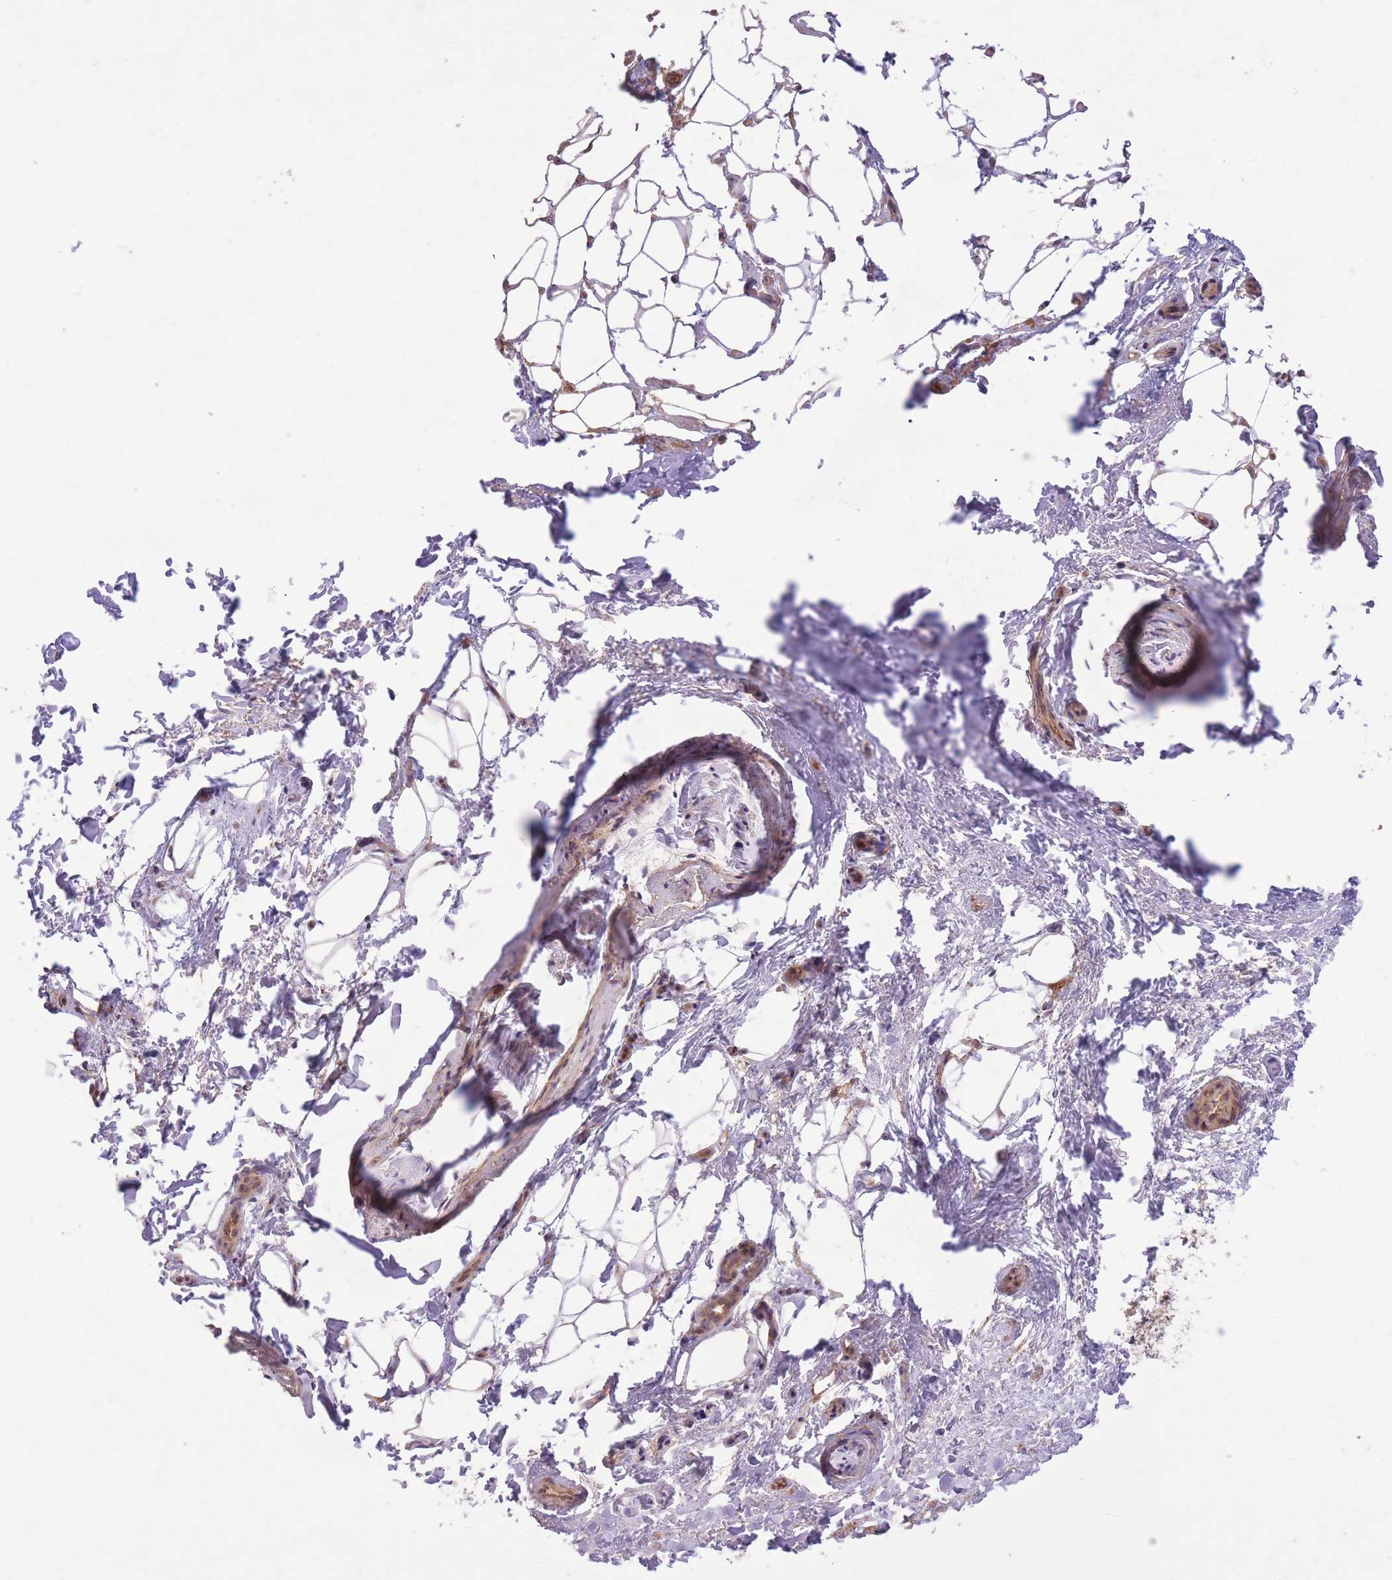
{"staining": {"intensity": "negative", "quantity": "none", "location": "none"}, "tissue": "adipose tissue", "cell_type": "Adipocytes", "image_type": "normal", "snomed": [{"axis": "morphology", "description": "Normal tissue, NOS"}, {"axis": "topography", "description": "Peripheral nerve tissue"}], "caption": "A high-resolution photomicrograph shows immunohistochemistry (IHC) staining of normal adipose tissue, which shows no significant expression in adipocytes. Brightfield microscopy of IHC stained with DAB (brown) and hematoxylin (blue), captured at high magnification.", "gene": "POLR3F", "patient": {"sex": "female", "age": 61}}